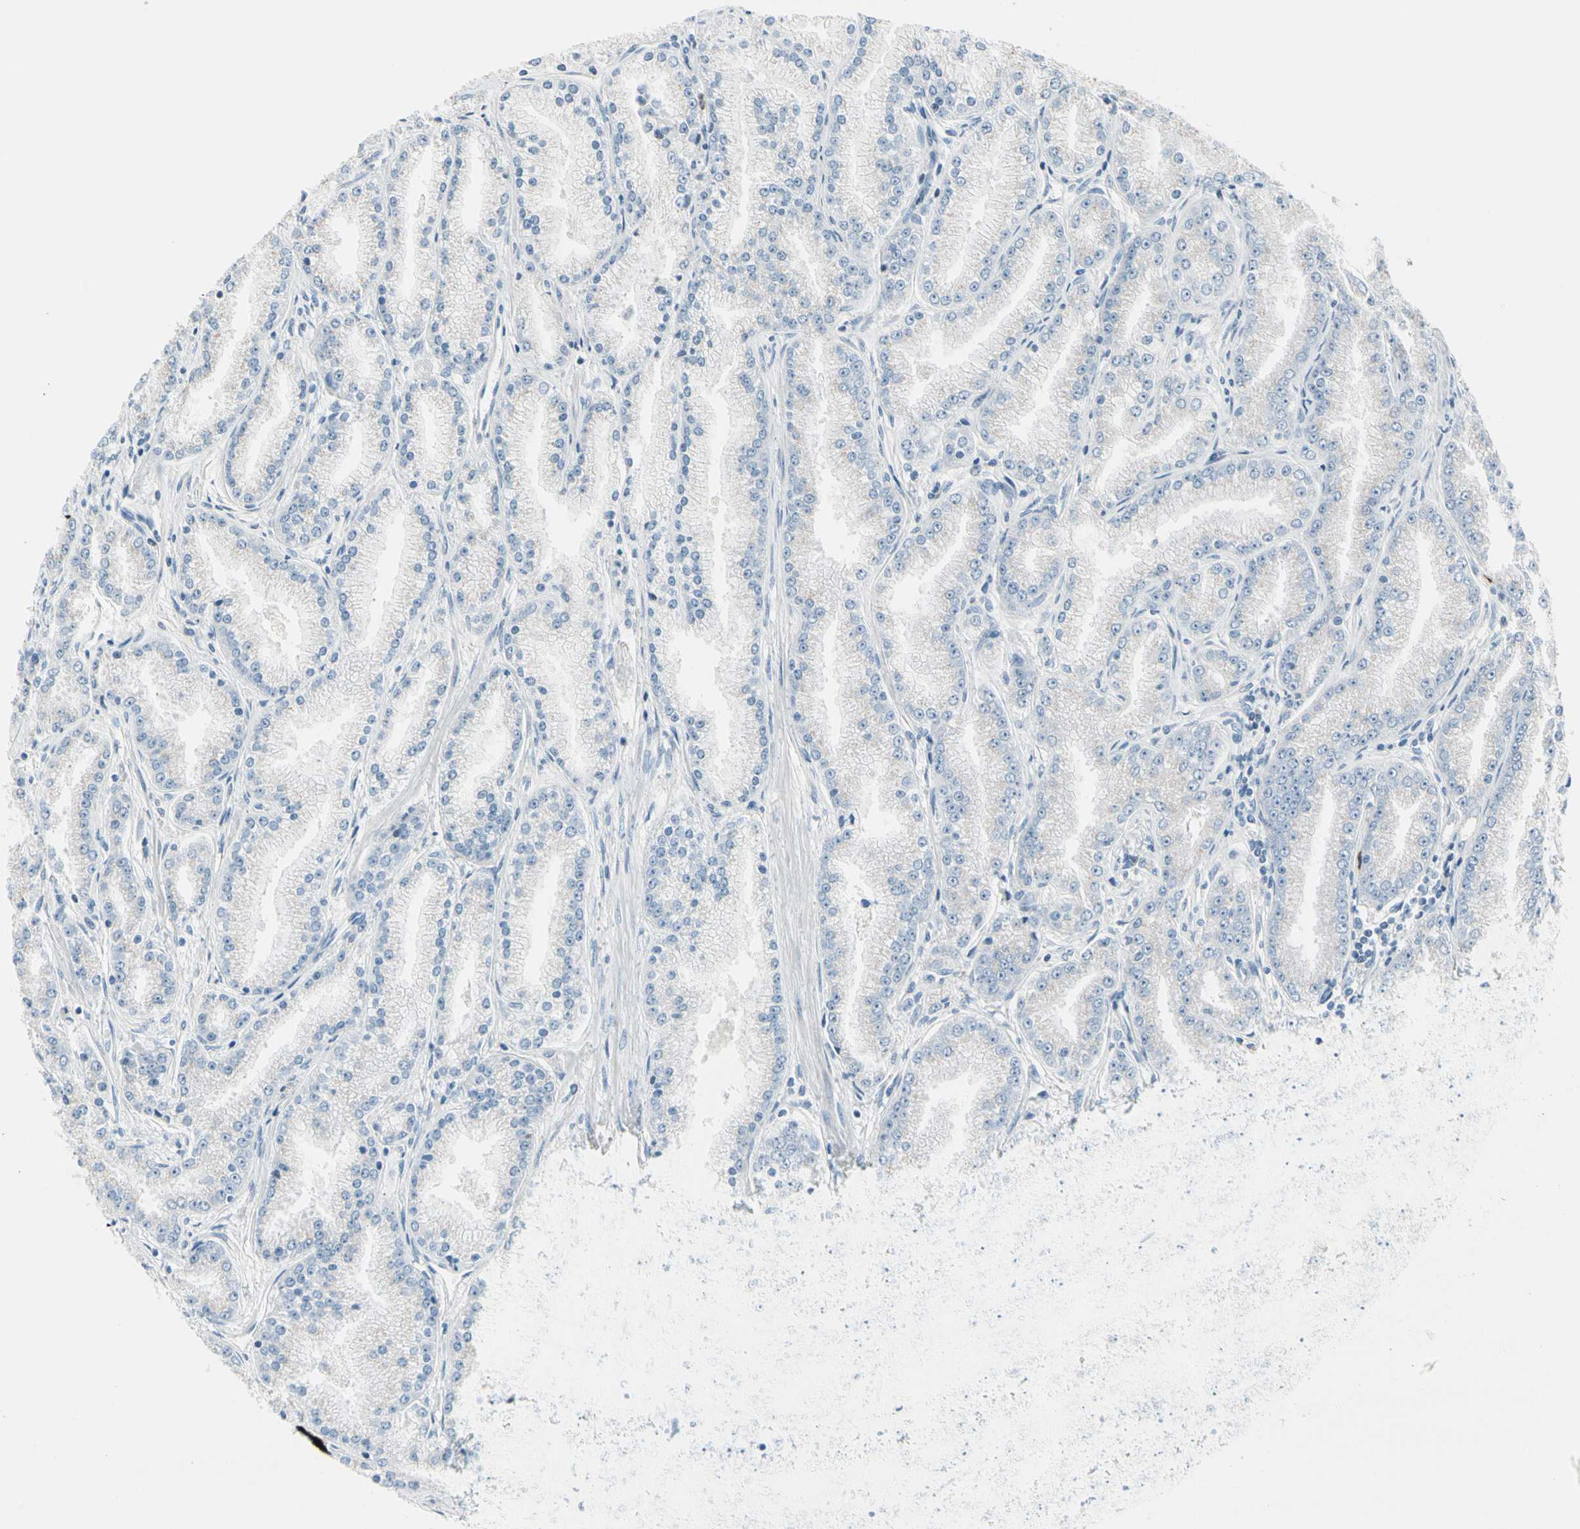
{"staining": {"intensity": "negative", "quantity": "none", "location": "none"}, "tissue": "prostate cancer", "cell_type": "Tumor cells", "image_type": "cancer", "snomed": [{"axis": "morphology", "description": "Adenocarcinoma, High grade"}, {"axis": "topography", "description": "Prostate"}], "caption": "Prostate adenocarcinoma (high-grade) was stained to show a protein in brown. There is no significant expression in tumor cells.", "gene": "STK40", "patient": {"sex": "male", "age": 61}}